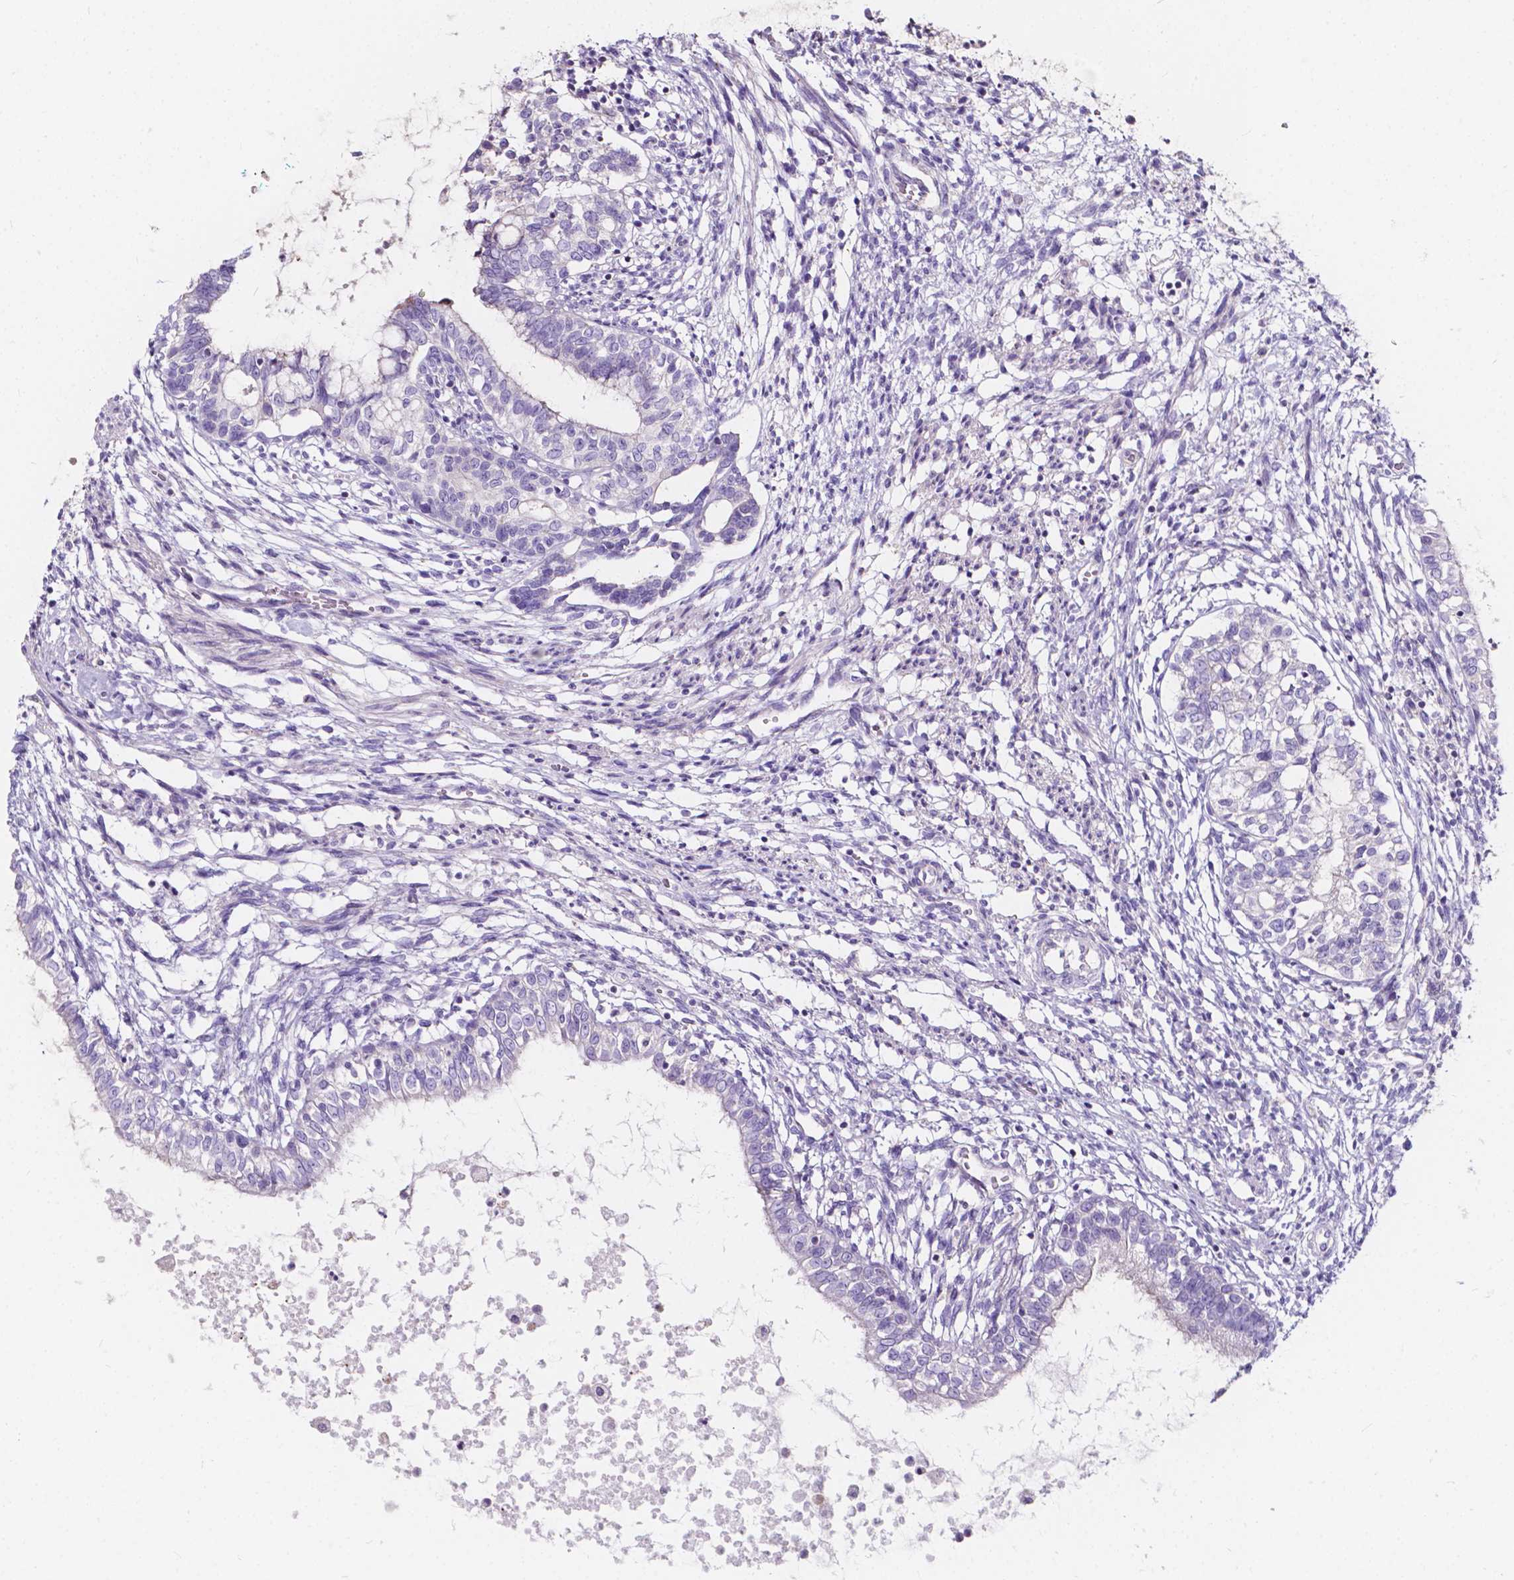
{"staining": {"intensity": "negative", "quantity": "none", "location": "none"}, "tissue": "testis cancer", "cell_type": "Tumor cells", "image_type": "cancer", "snomed": [{"axis": "morphology", "description": "Carcinoma, Embryonal, NOS"}, {"axis": "topography", "description": "Testis"}], "caption": "Immunohistochemical staining of testis cancer (embryonal carcinoma) displays no significant staining in tumor cells.", "gene": "CLSTN2", "patient": {"sex": "male", "age": 37}}